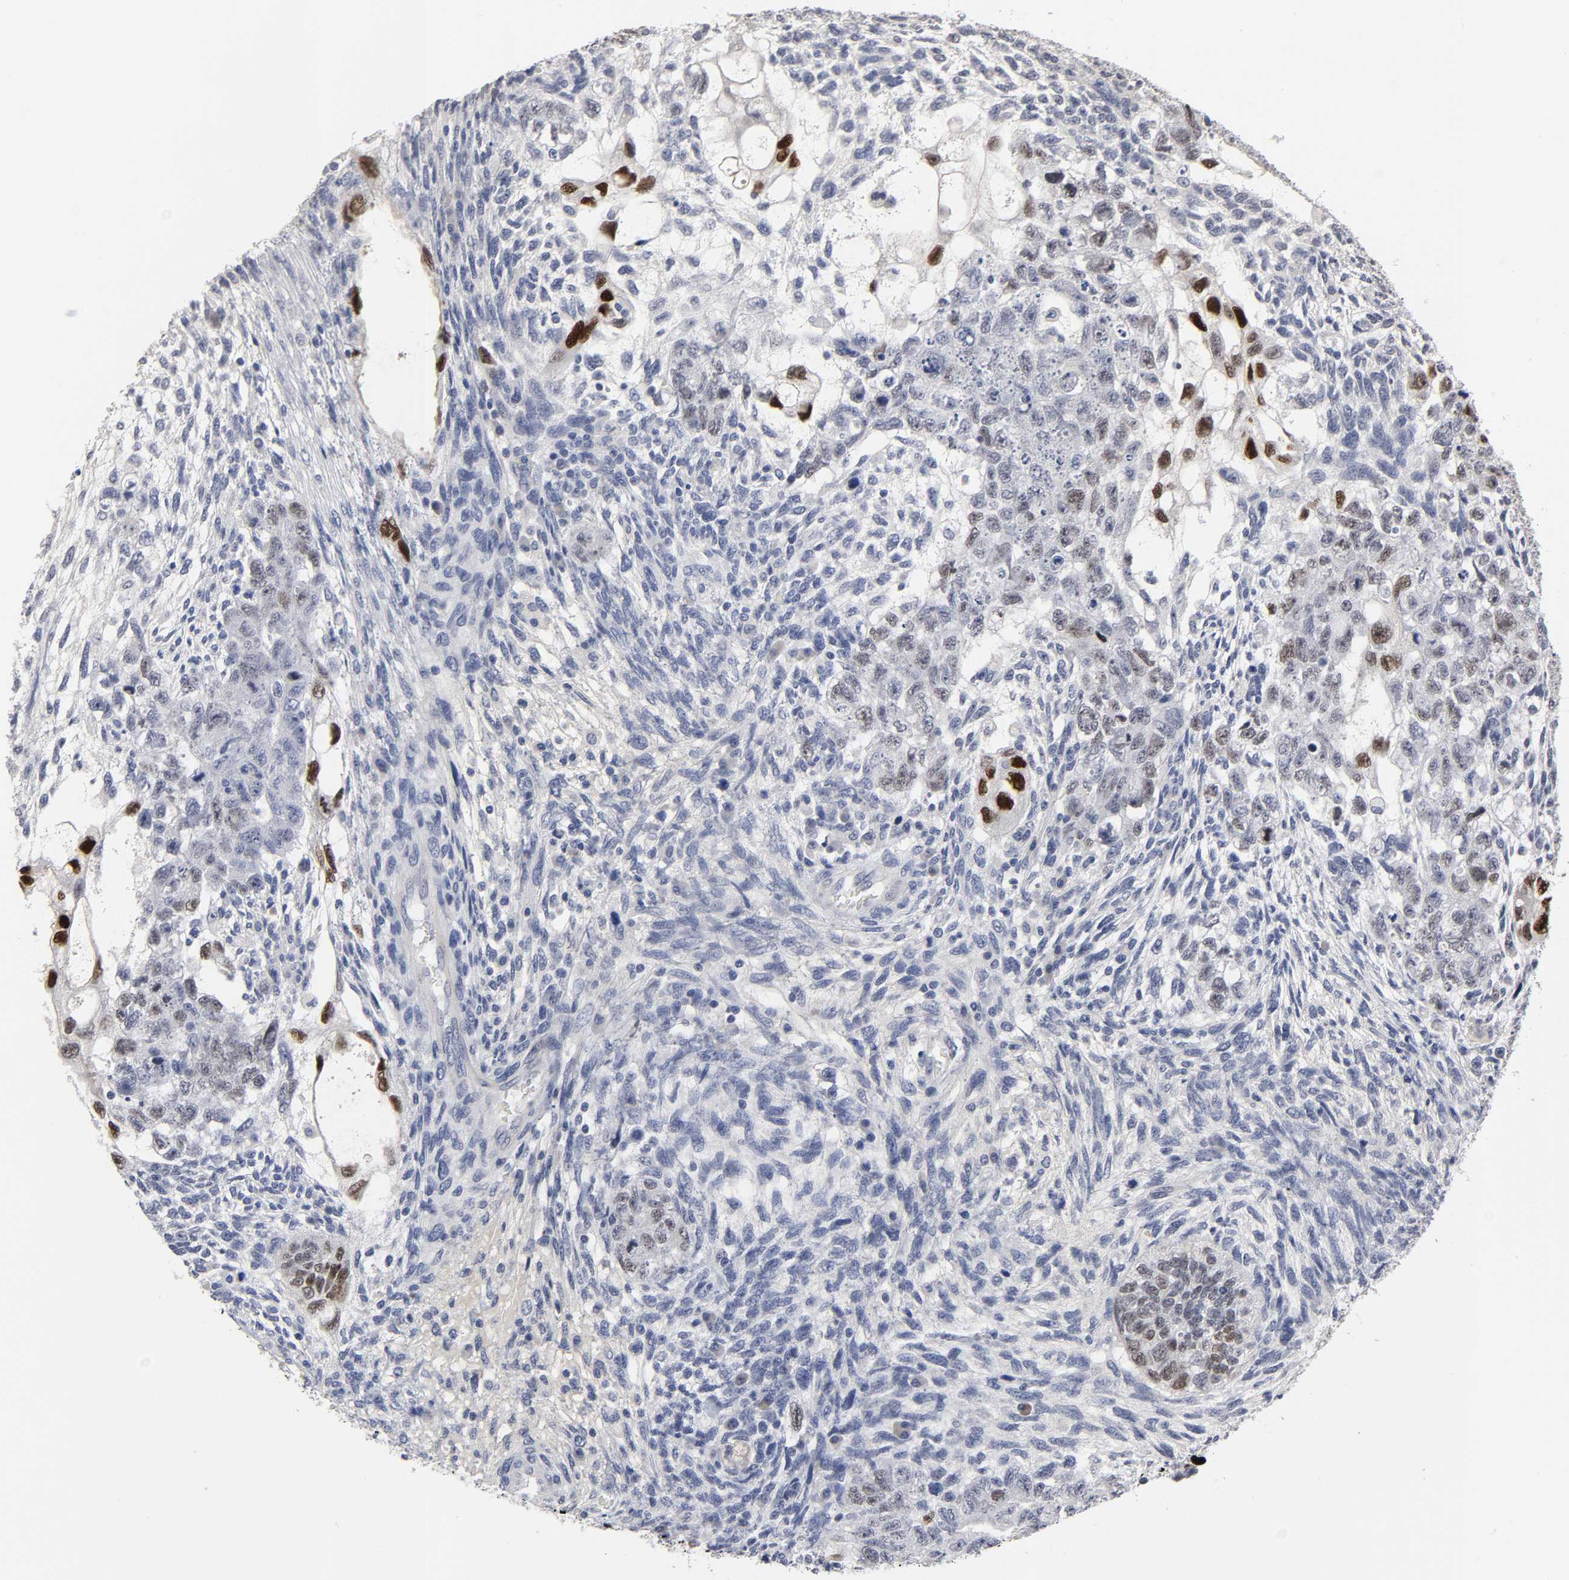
{"staining": {"intensity": "strong", "quantity": "<25%", "location": "nuclear"}, "tissue": "testis cancer", "cell_type": "Tumor cells", "image_type": "cancer", "snomed": [{"axis": "morphology", "description": "Normal tissue, NOS"}, {"axis": "morphology", "description": "Carcinoma, Embryonal, NOS"}, {"axis": "topography", "description": "Testis"}], "caption": "This is an image of immunohistochemistry (IHC) staining of testis cancer (embryonal carcinoma), which shows strong expression in the nuclear of tumor cells.", "gene": "HNF4A", "patient": {"sex": "male", "age": 36}}